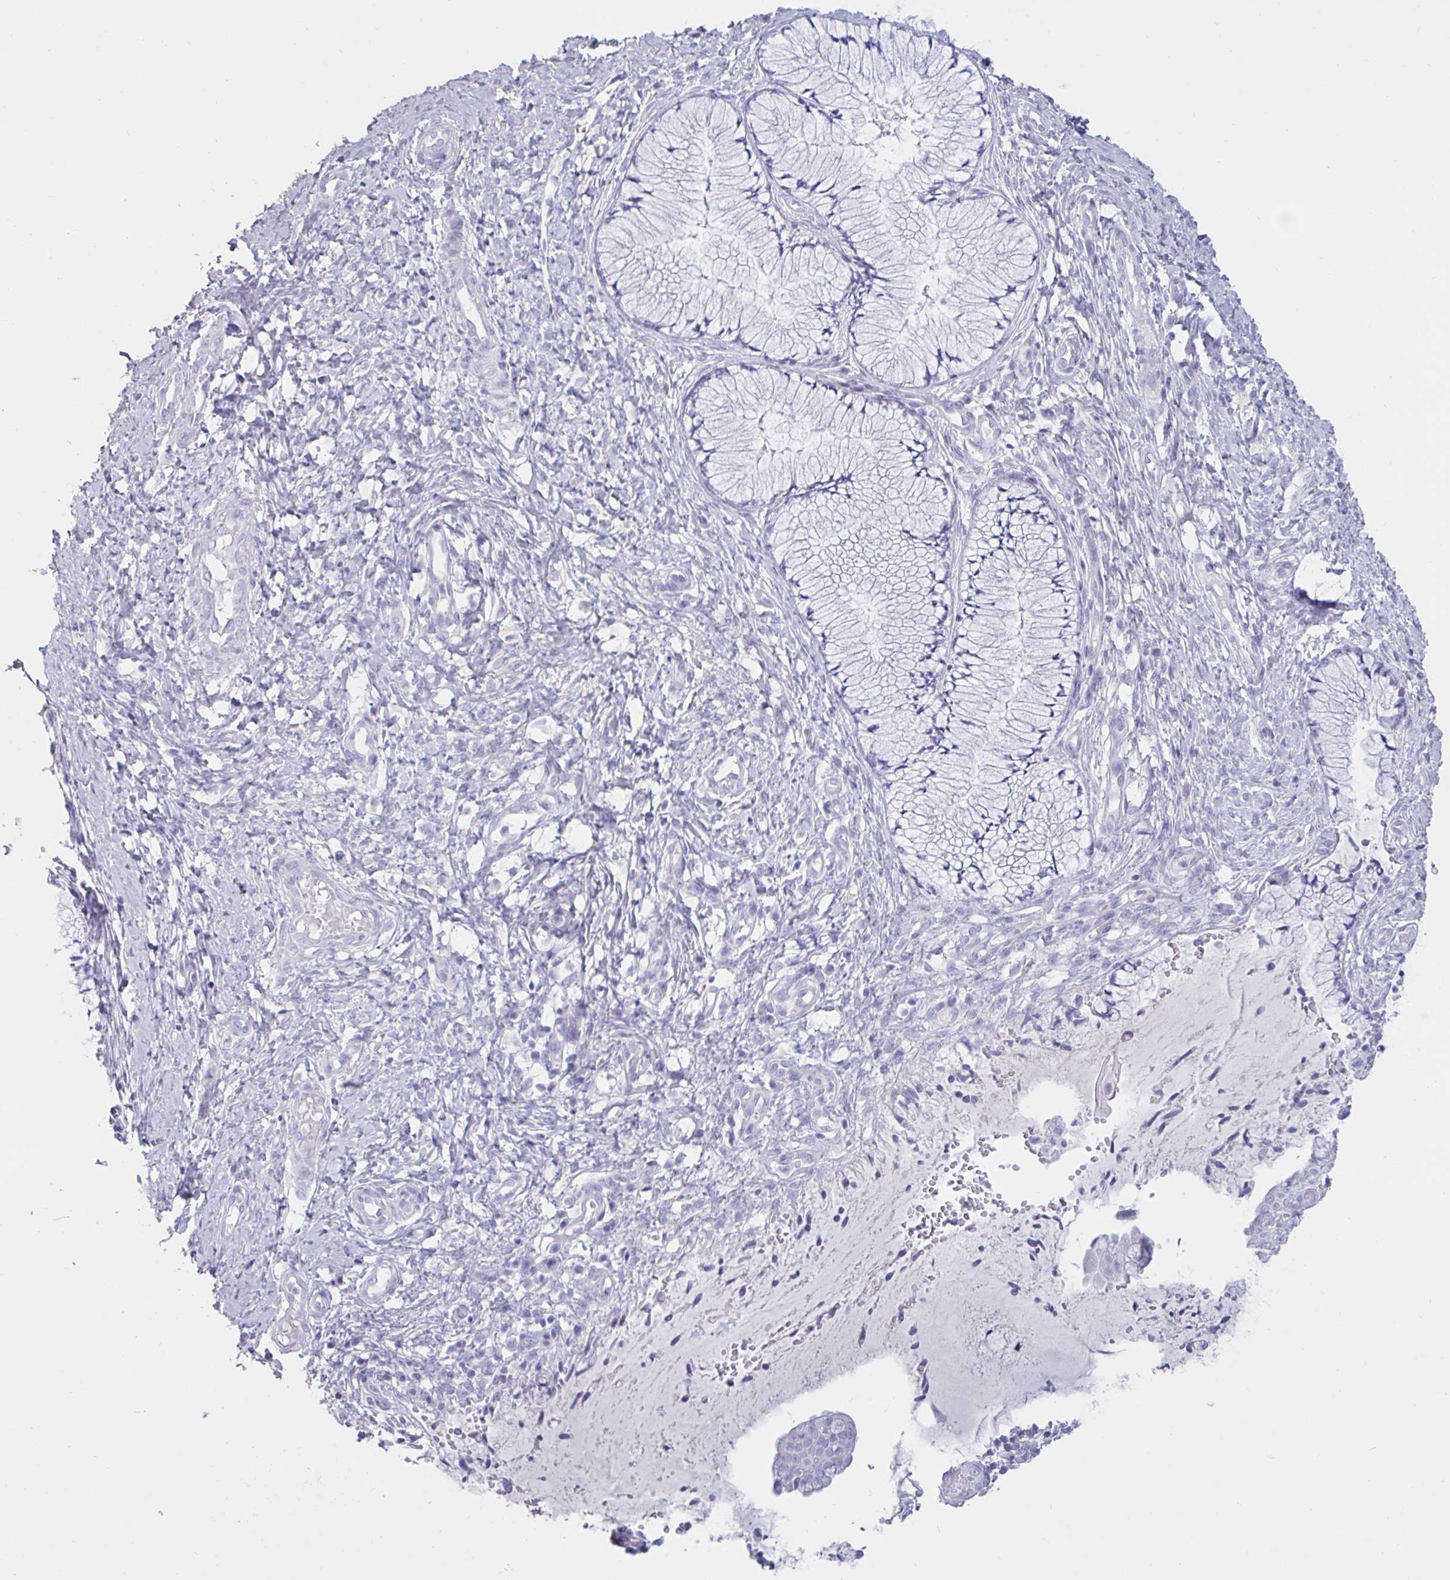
{"staining": {"intensity": "negative", "quantity": "none", "location": "none"}, "tissue": "cervix", "cell_type": "Glandular cells", "image_type": "normal", "snomed": [{"axis": "morphology", "description": "Normal tissue, NOS"}, {"axis": "topography", "description": "Cervix"}], "caption": "IHC of normal human cervix demonstrates no expression in glandular cells. Nuclei are stained in blue.", "gene": "TNNC1", "patient": {"sex": "female", "age": 37}}